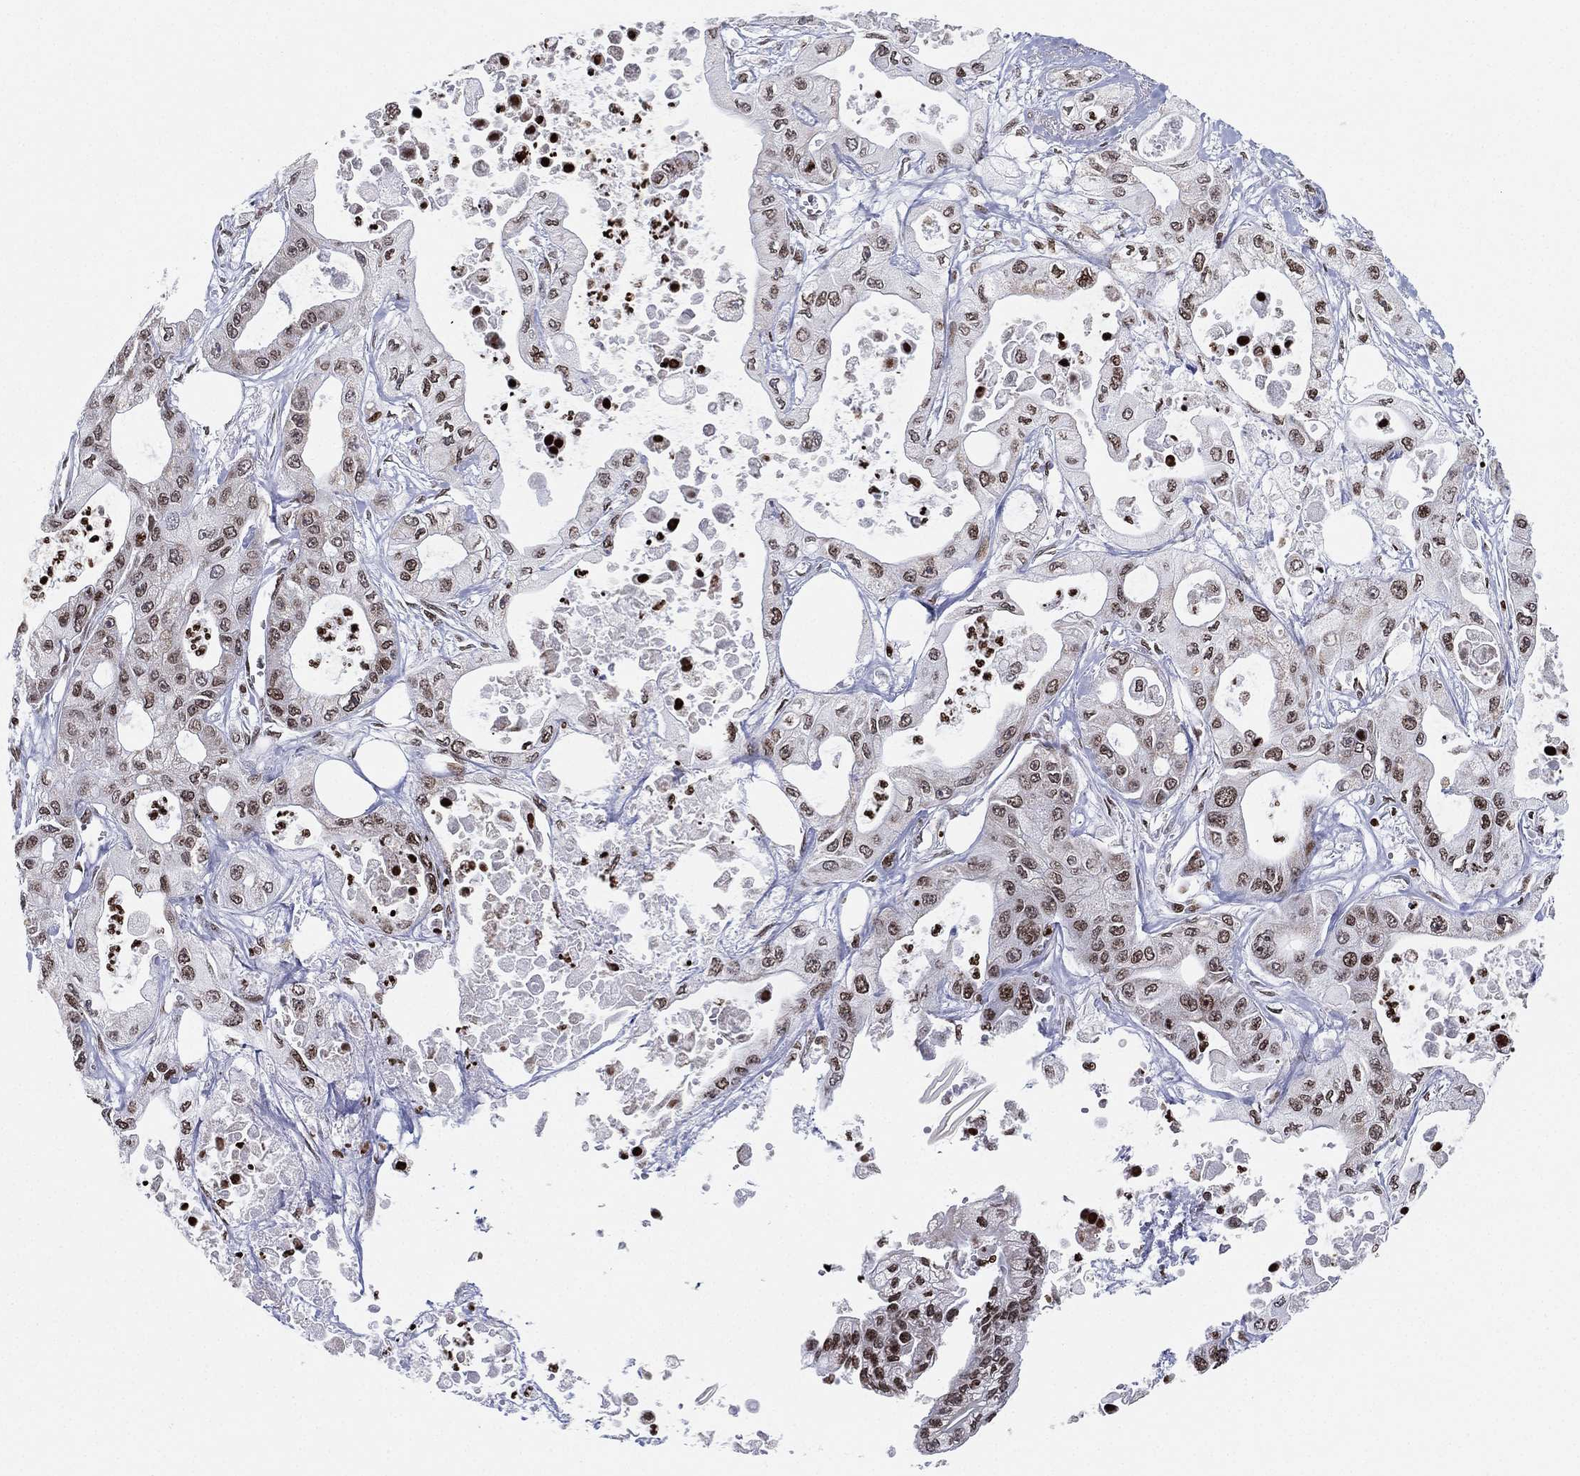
{"staining": {"intensity": "moderate", "quantity": "<25%", "location": "nuclear"}, "tissue": "pancreatic cancer", "cell_type": "Tumor cells", "image_type": "cancer", "snomed": [{"axis": "morphology", "description": "Adenocarcinoma, NOS"}, {"axis": "topography", "description": "Pancreas"}], "caption": "Immunohistochemistry (DAB) staining of adenocarcinoma (pancreatic) reveals moderate nuclear protein expression in approximately <25% of tumor cells.", "gene": "MFSD14A", "patient": {"sex": "male", "age": 70}}